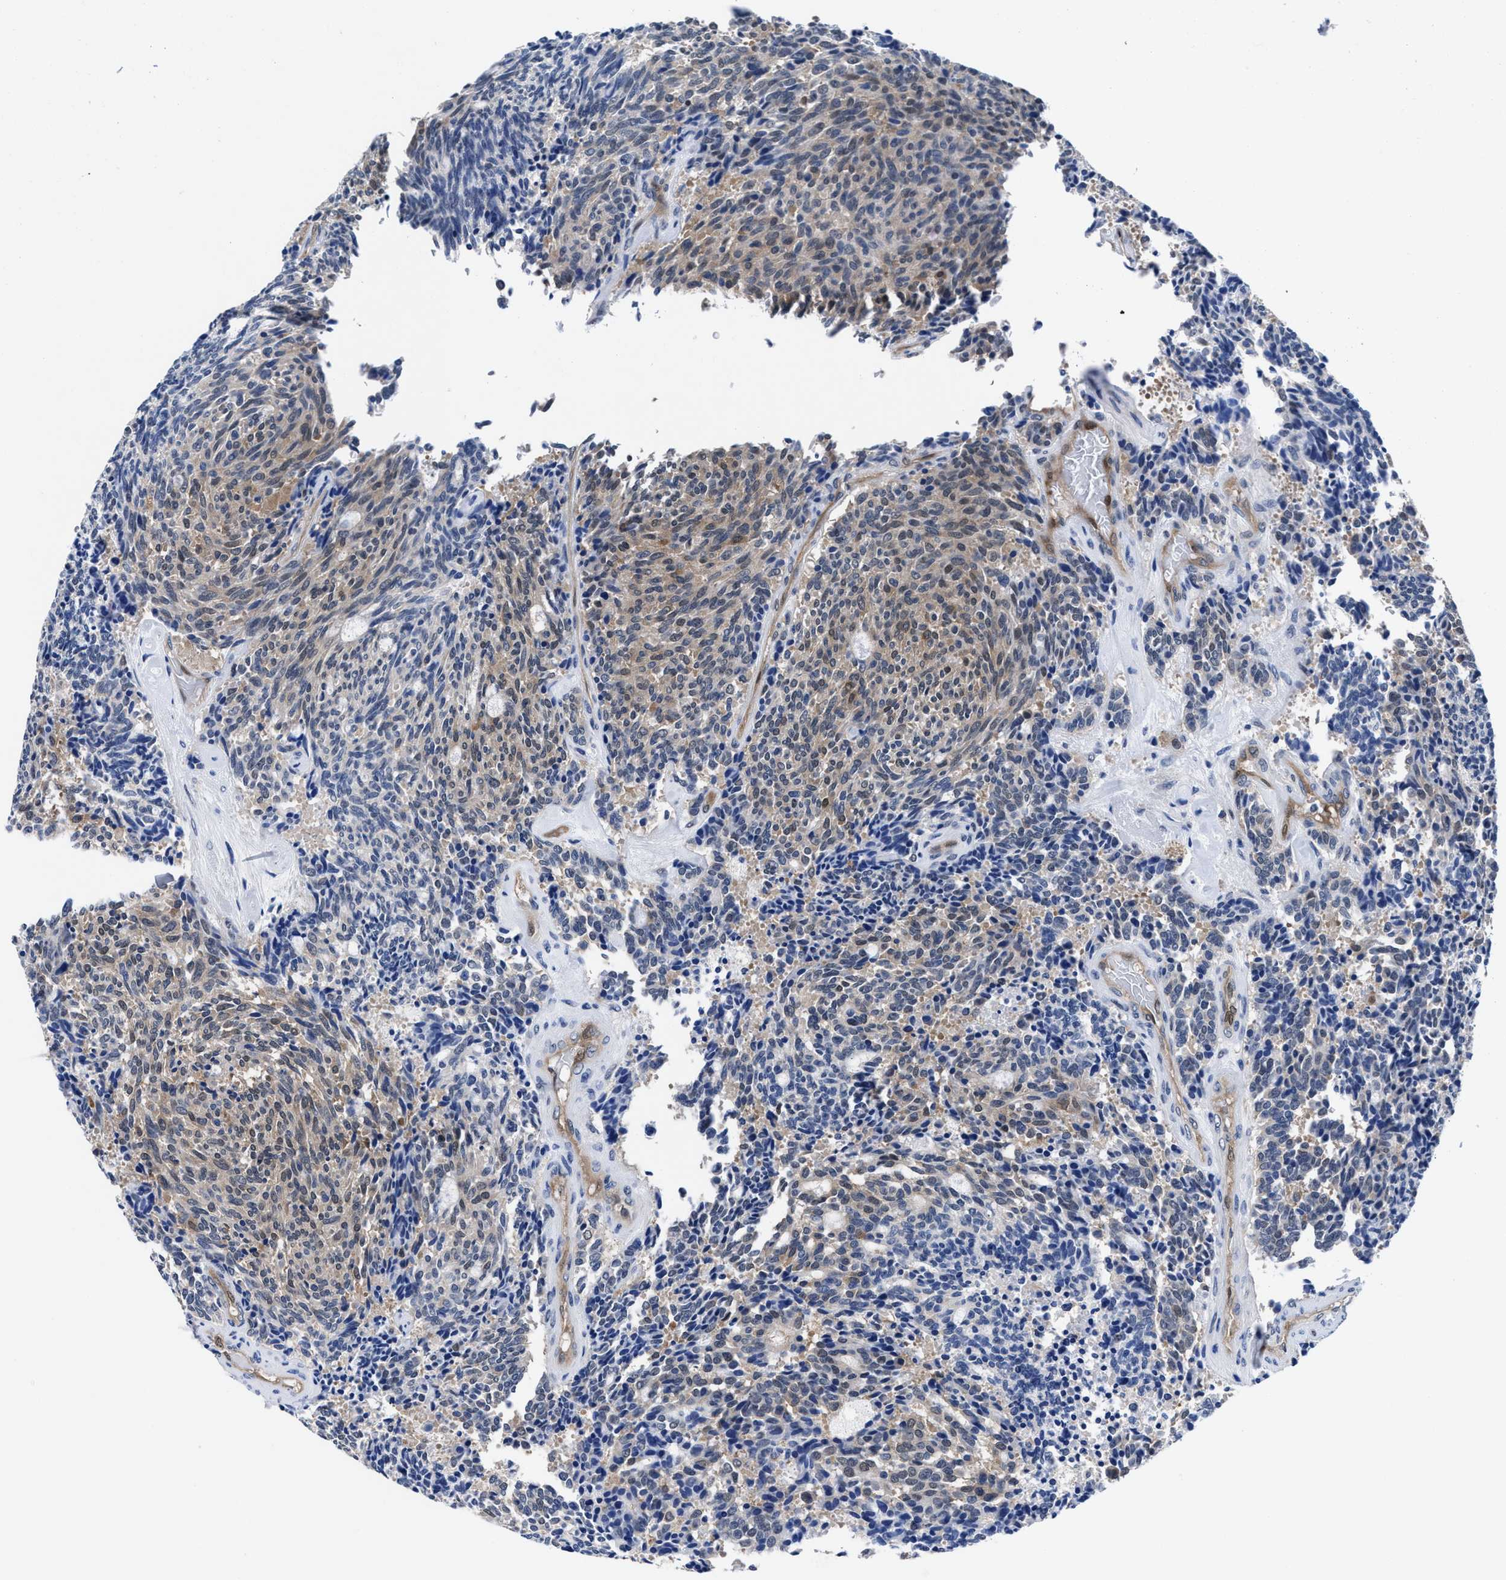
{"staining": {"intensity": "weak", "quantity": ">75%", "location": "cytoplasmic/membranous"}, "tissue": "carcinoid", "cell_type": "Tumor cells", "image_type": "cancer", "snomed": [{"axis": "morphology", "description": "Carcinoid, malignant, NOS"}, {"axis": "topography", "description": "Pancreas"}], "caption": "The micrograph reveals staining of carcinoid (malignant), revealing weak cytoplasmic/membranous protein positivity (brown color) within tumor cells. (Stains: DAB (3,3'-diaminobenzidine) in brown, nuclei in blue, Microscopy: brightfield microscopy at high magnification).", "gene": "ACLY", "patient": {"sex": "female", "age": 54}}